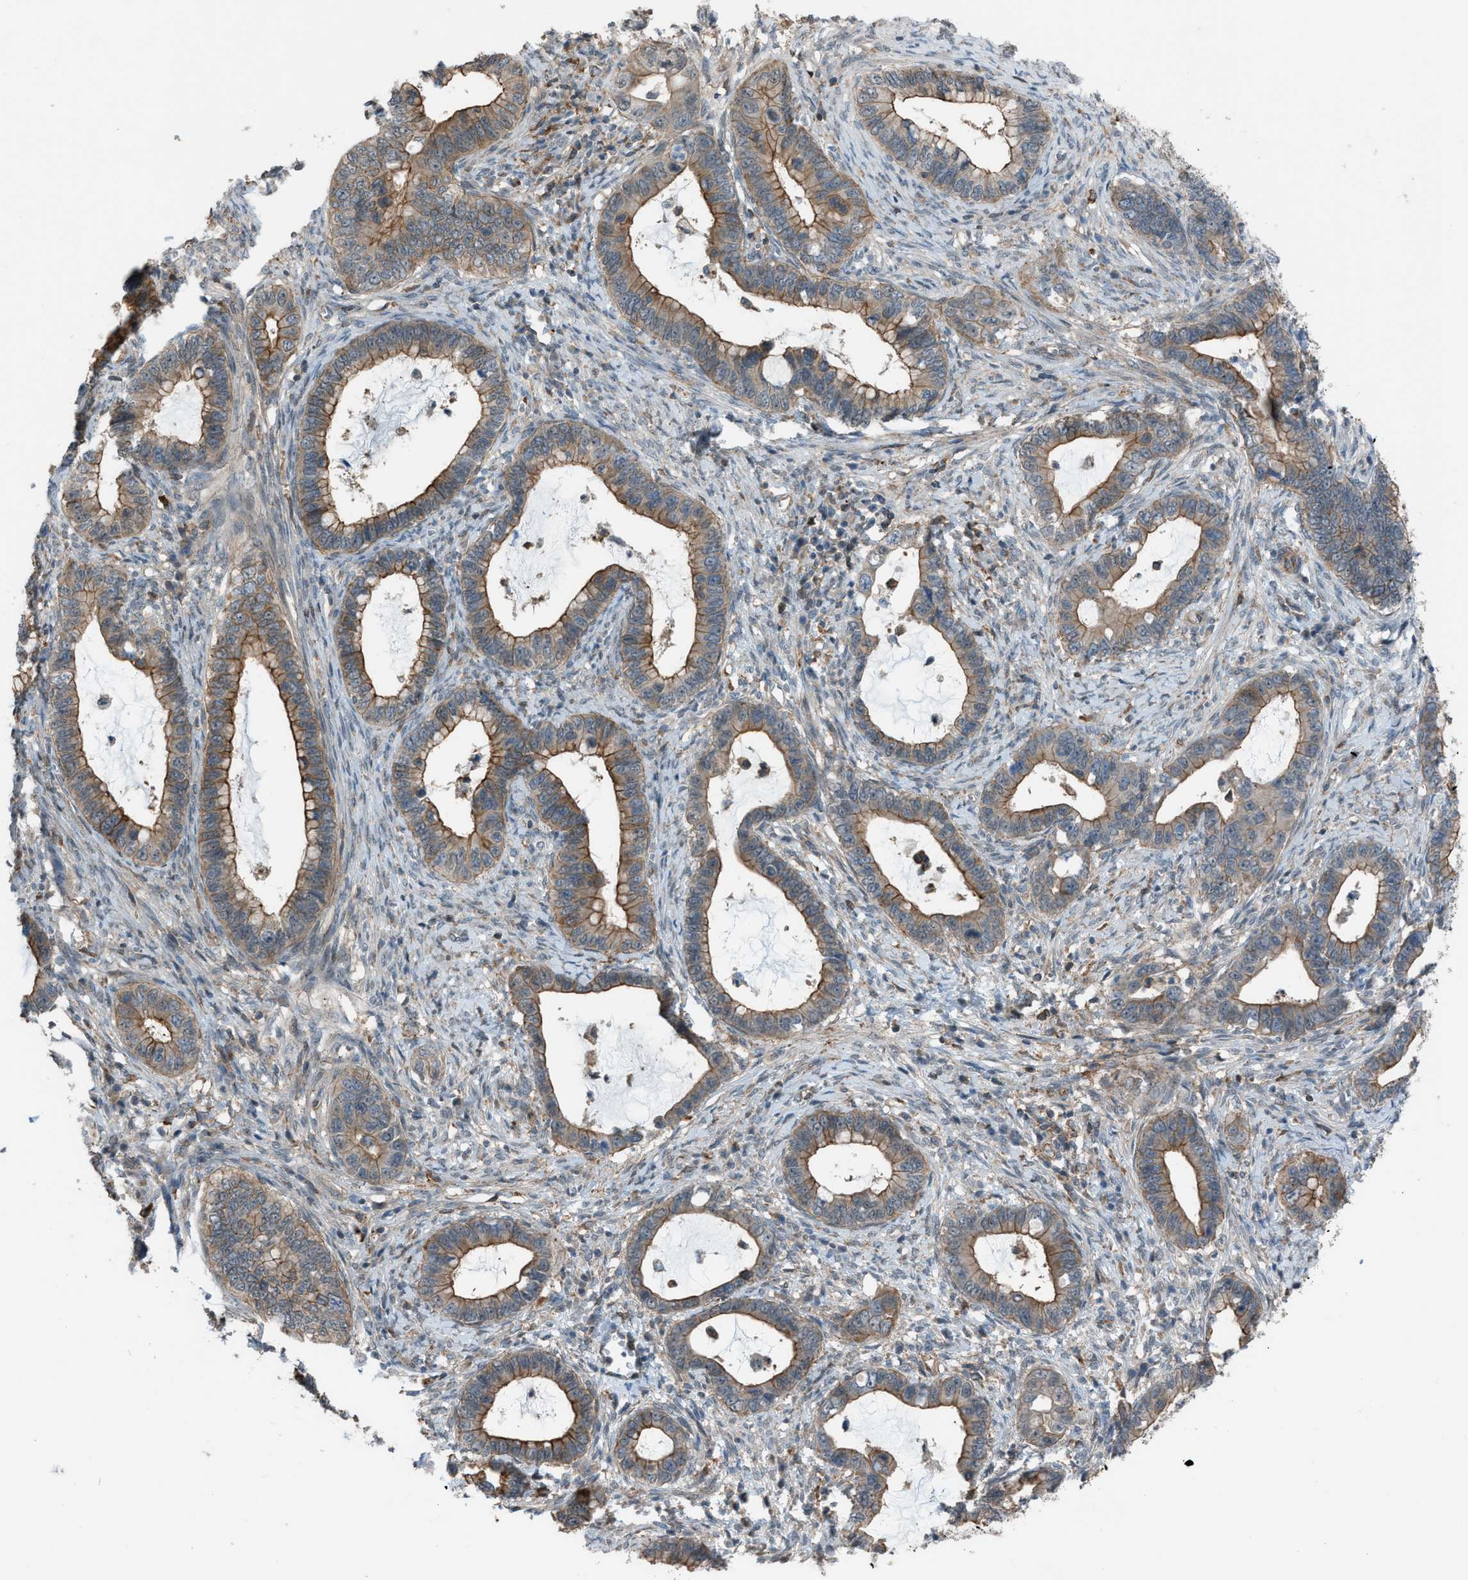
{"staining": {"intensity": "moderate", "quantity": ">75%", "location": "cytoplasmic/membranous"}, "tissue": "cervical cancer", "cell_type": "Tumor cells", "image_type": "cancer", "snomed": [{"axis": "morphology", "description": "Adenocarcinoma, NOS"}, {"axis": "topography", "description": "Cervix"}], "caption": "Immunohistochemistry of human adenocarcinoma (cervical) displays medium levels of moderate cytoplasmic/membranous staining in approximately >75% of tumor cells. The protein of interest is stained brown, and the nuclei are stained in blue (DAB IHC with brightfield microscopy, high magnification).", "gene": "DYRK1A", "patient": {"sex": "female", "age": 44}}